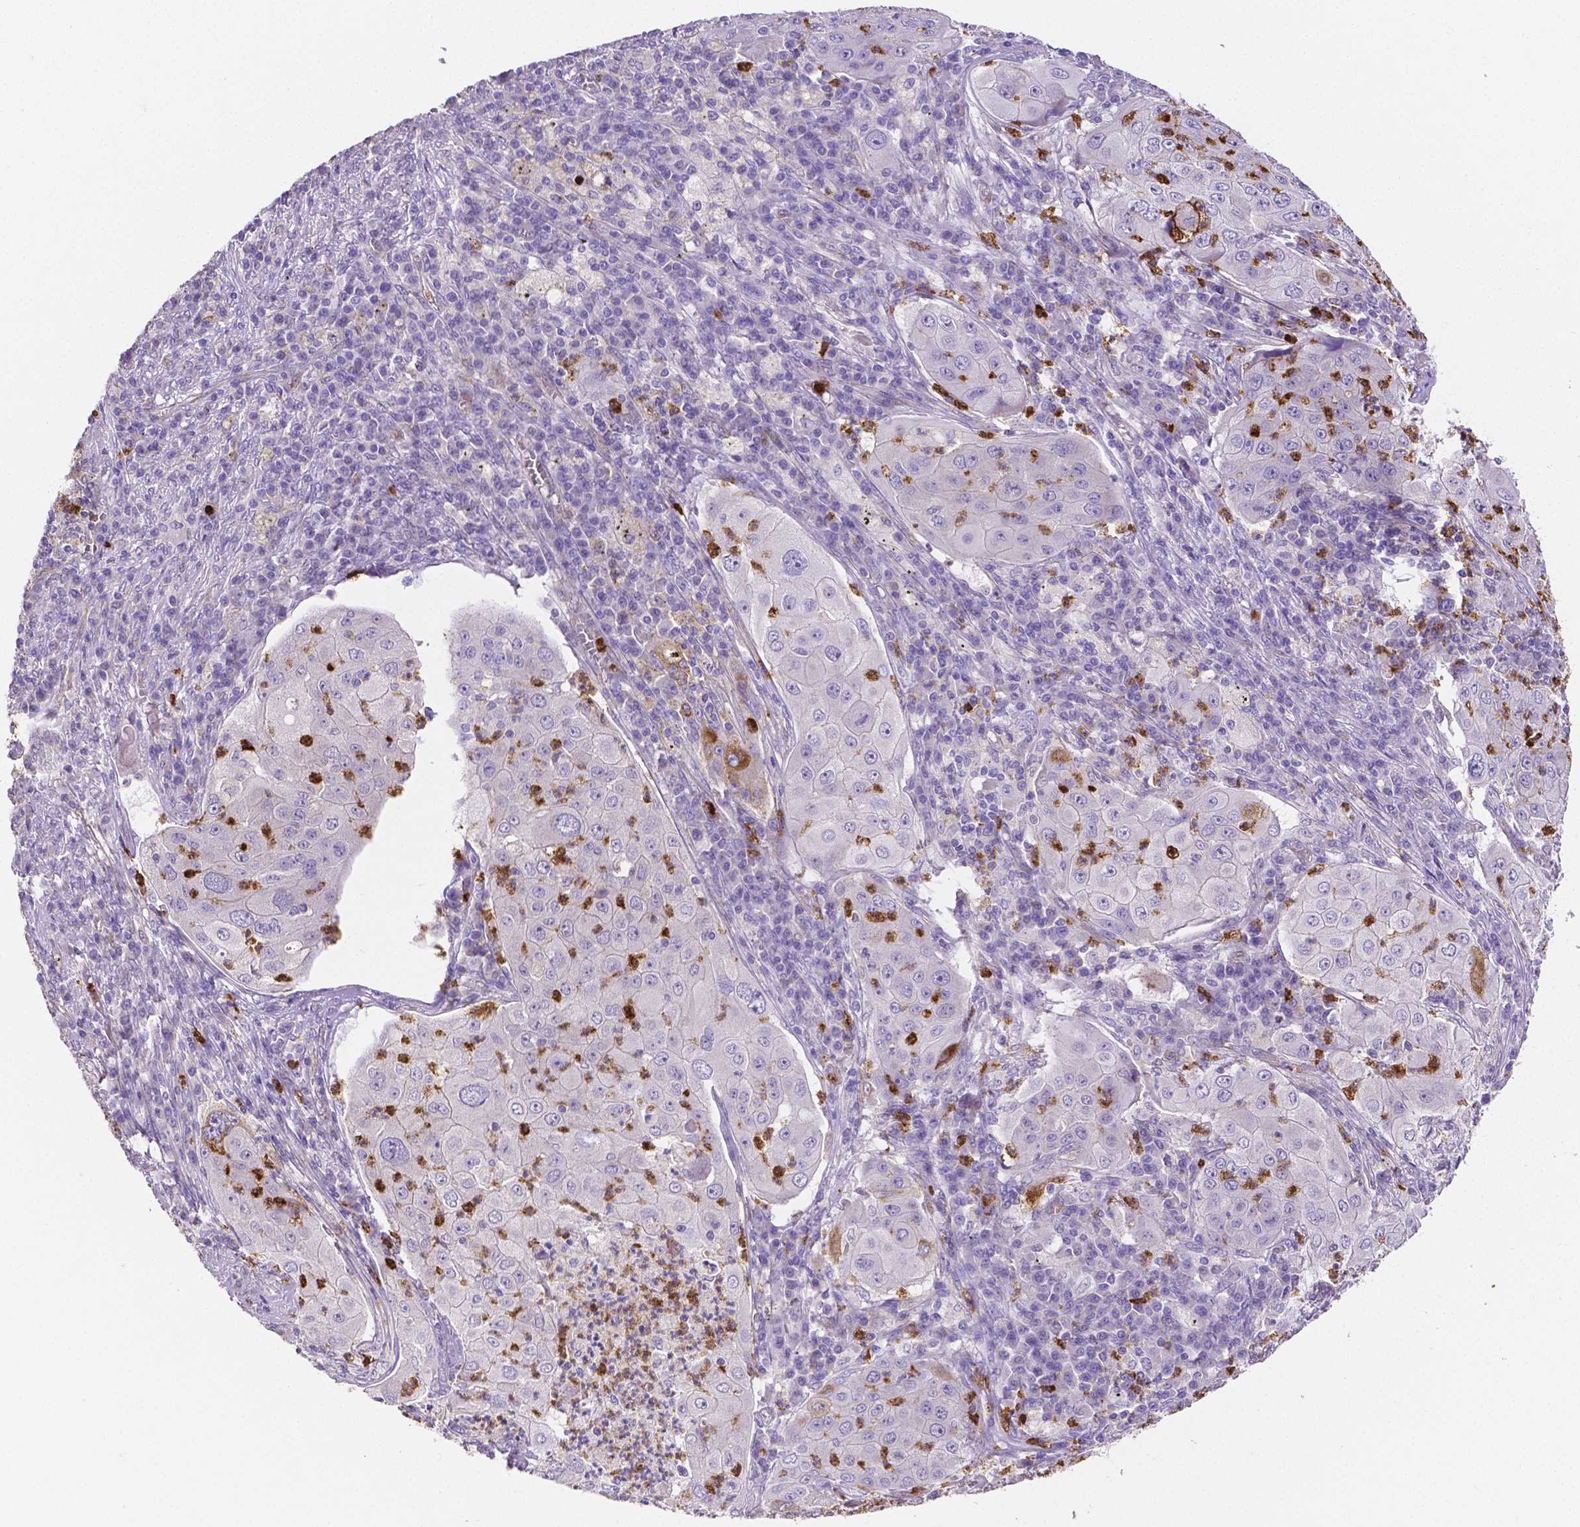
{"staining": {"intensity": "negative", "quantity": "none", "location": "none"}, "tissue": "lung cancer", "cell_type": "Tumor cells", "image_type": "cancer", "snomed": [{"axis": "morphology", "description": "Squamous cell carcinoma, NOS"}, {"axis": "topography", "description": "Lung"}], "caption": "IHC photomicrograph of neoplastic tissue: lung squamous cell carcinoma stained with DAB (3,3'-diaminobenzidine) exhibits no significant protein positivity in tumor cells.", "gene": "MMP9", "patient": {"sex": "female", "age": 59}}